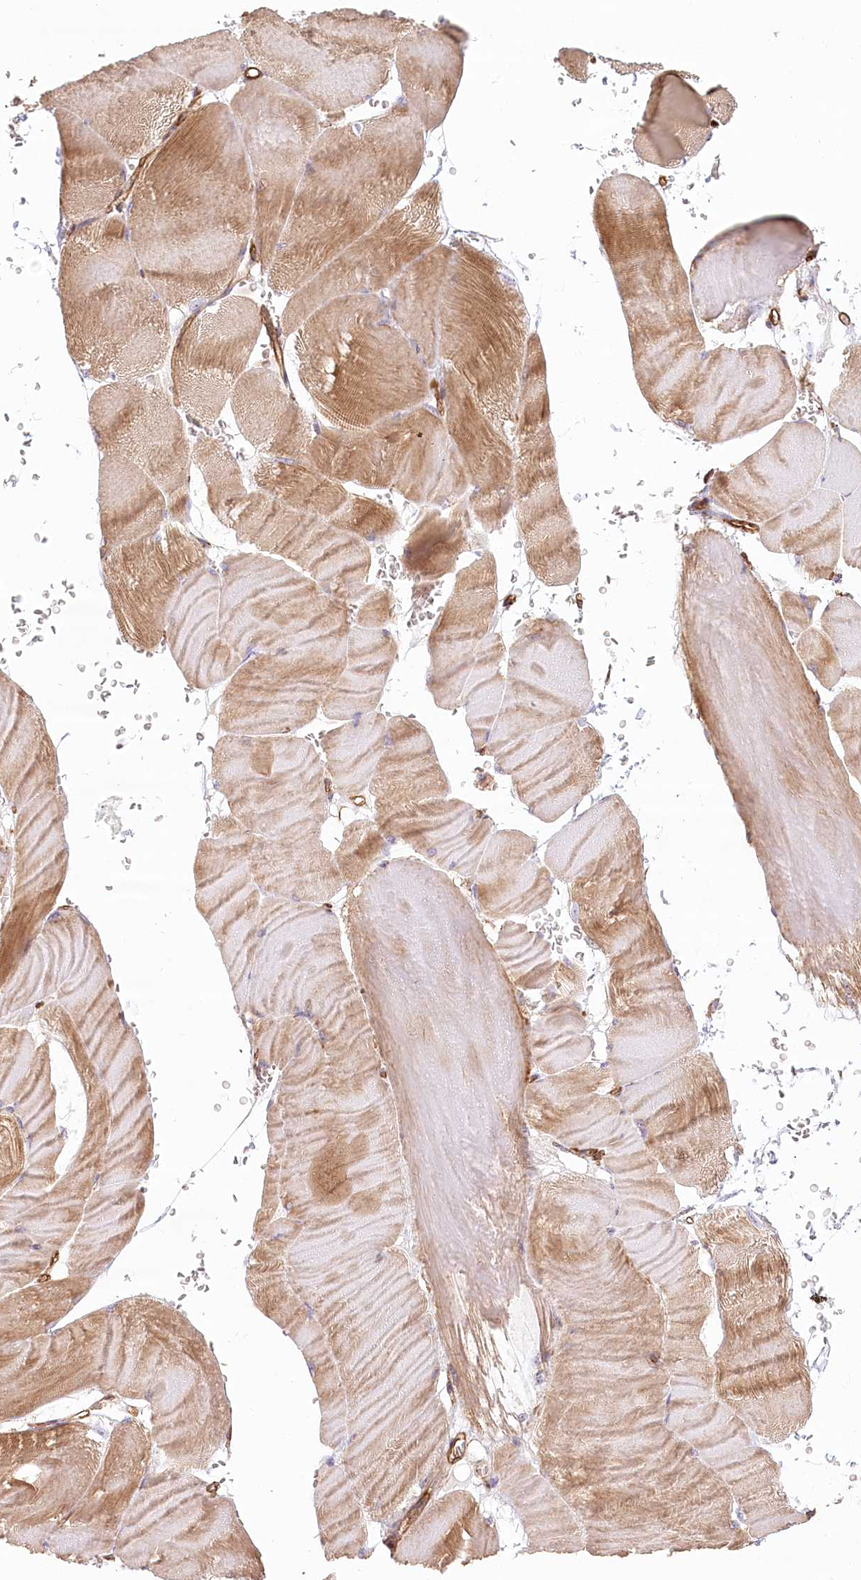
{"staining": {"intensity": "moderate", "quantity": "25%-75%", "location": "cytoplasmic/membranous"}, "tissue": "skeletal muscle", "cell_type": "Myocytes", "image_type": "normal", "snomed": [{"axis": "morphology", "description": "Normal tissue, NOS"}, {"axis": "morphology", "description": "Basal cell carcinoma"}, {"axis": "topography", "description": "Skeletal muscle"}], "caption": "Skeletal muscle stained with immunohistochemistry displays moderate cytoplasmic/membranous staining in approximately 25%-75% of myocytes.", "gene": "UMPS", "patient": {"sex": "female", "age": 64}}